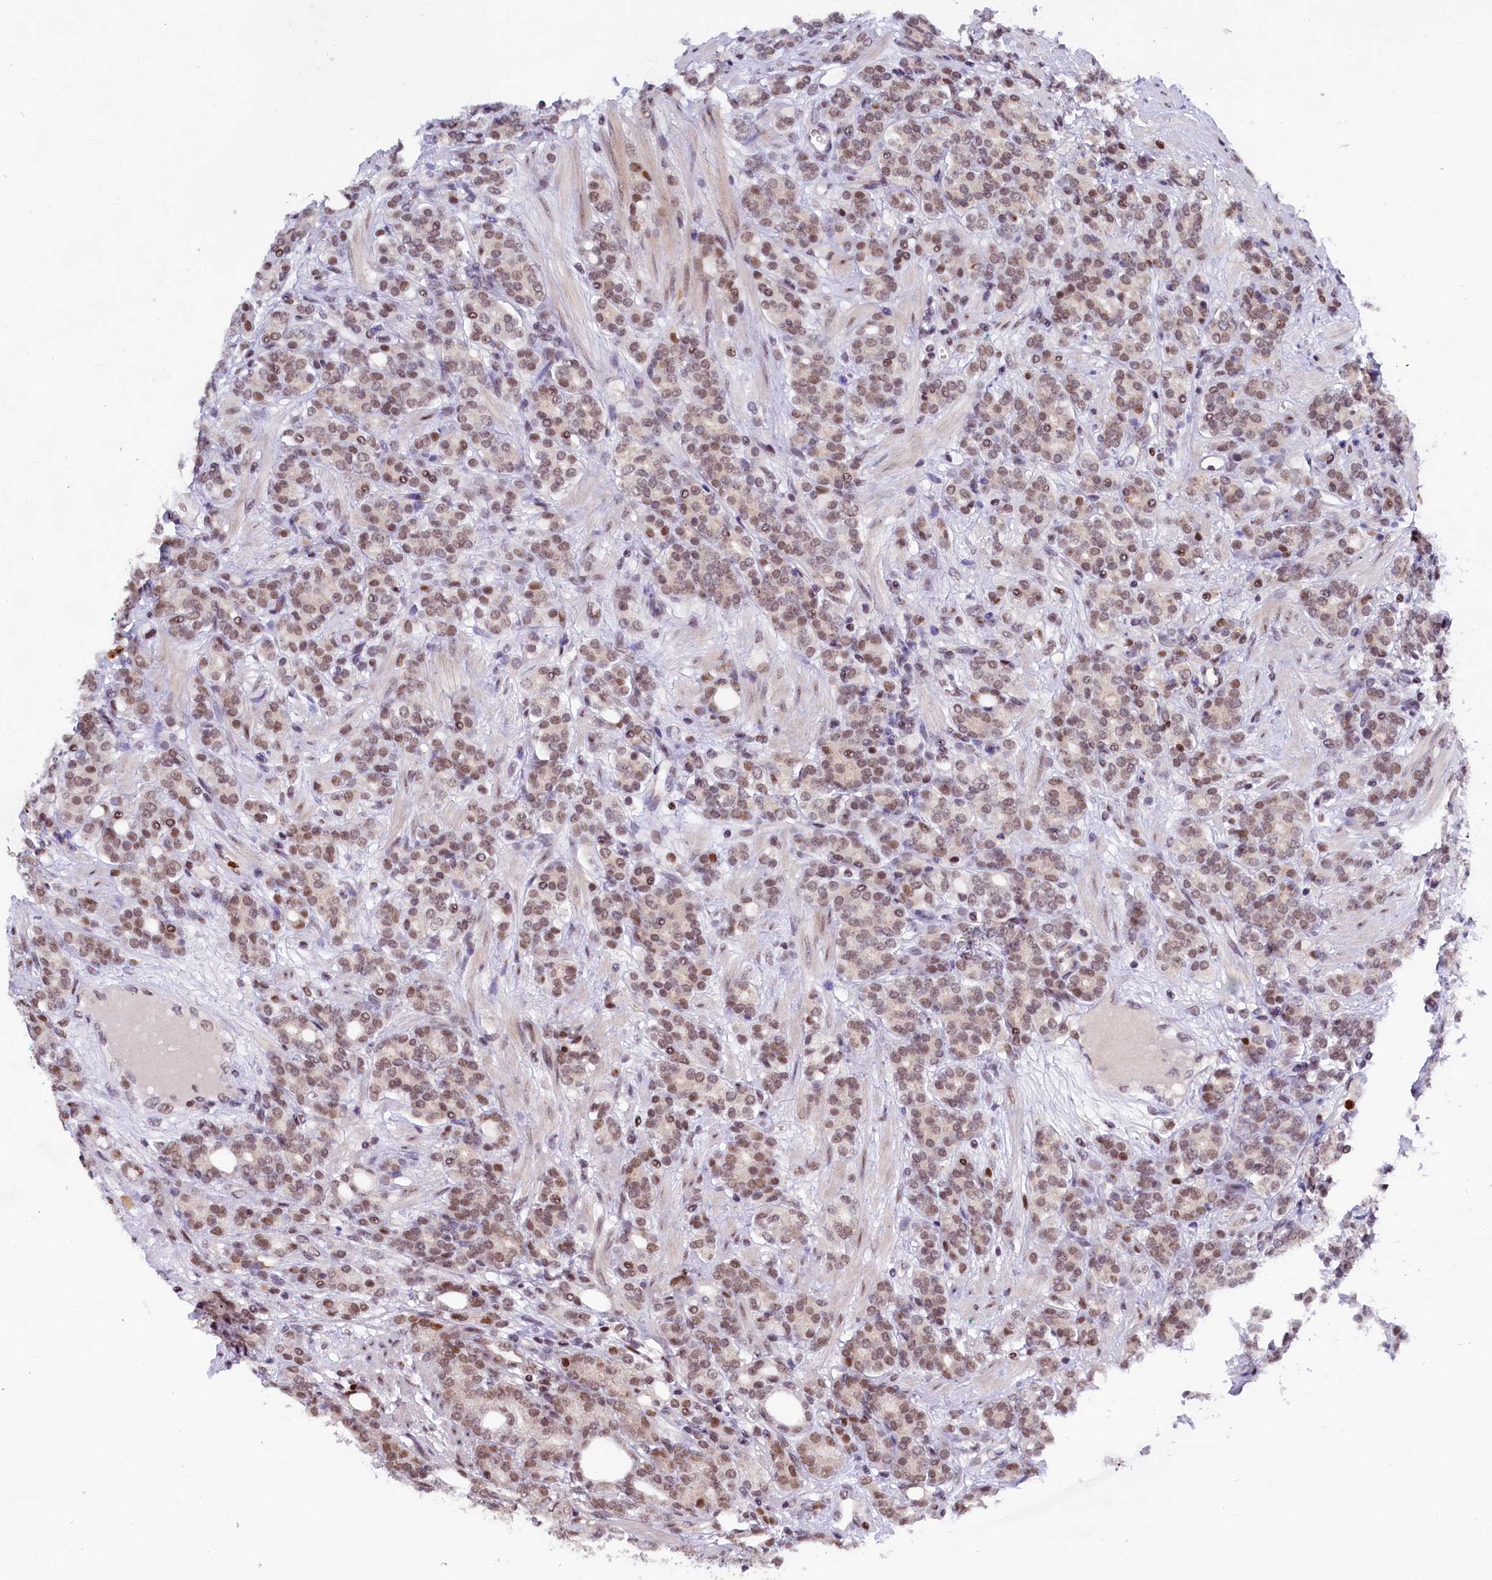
{"staining": {"intensity": "moderate", "quantity": ">75%", "location": "nuclear"}, "tissue": "prostate cancer", "cell_type": "Tumor cells", "image_type": "cancer", "snomed": [{"axis": "morphology", "description": "Adenocarcinoma, High grade"}, {"axis": "topography", "description": "Prostate"}], "caption": "IHC image of neoplastic tissue: human prostate high-grade adenocarcinoma stained using immunohistochemistry exhibits medium levels of moderate protein expression localized specifically in the nuclear of tumor cells, appearing as a nuclear brown color.", "gene": "ADIG", "patient": {"sex": "male", "age": 62}}